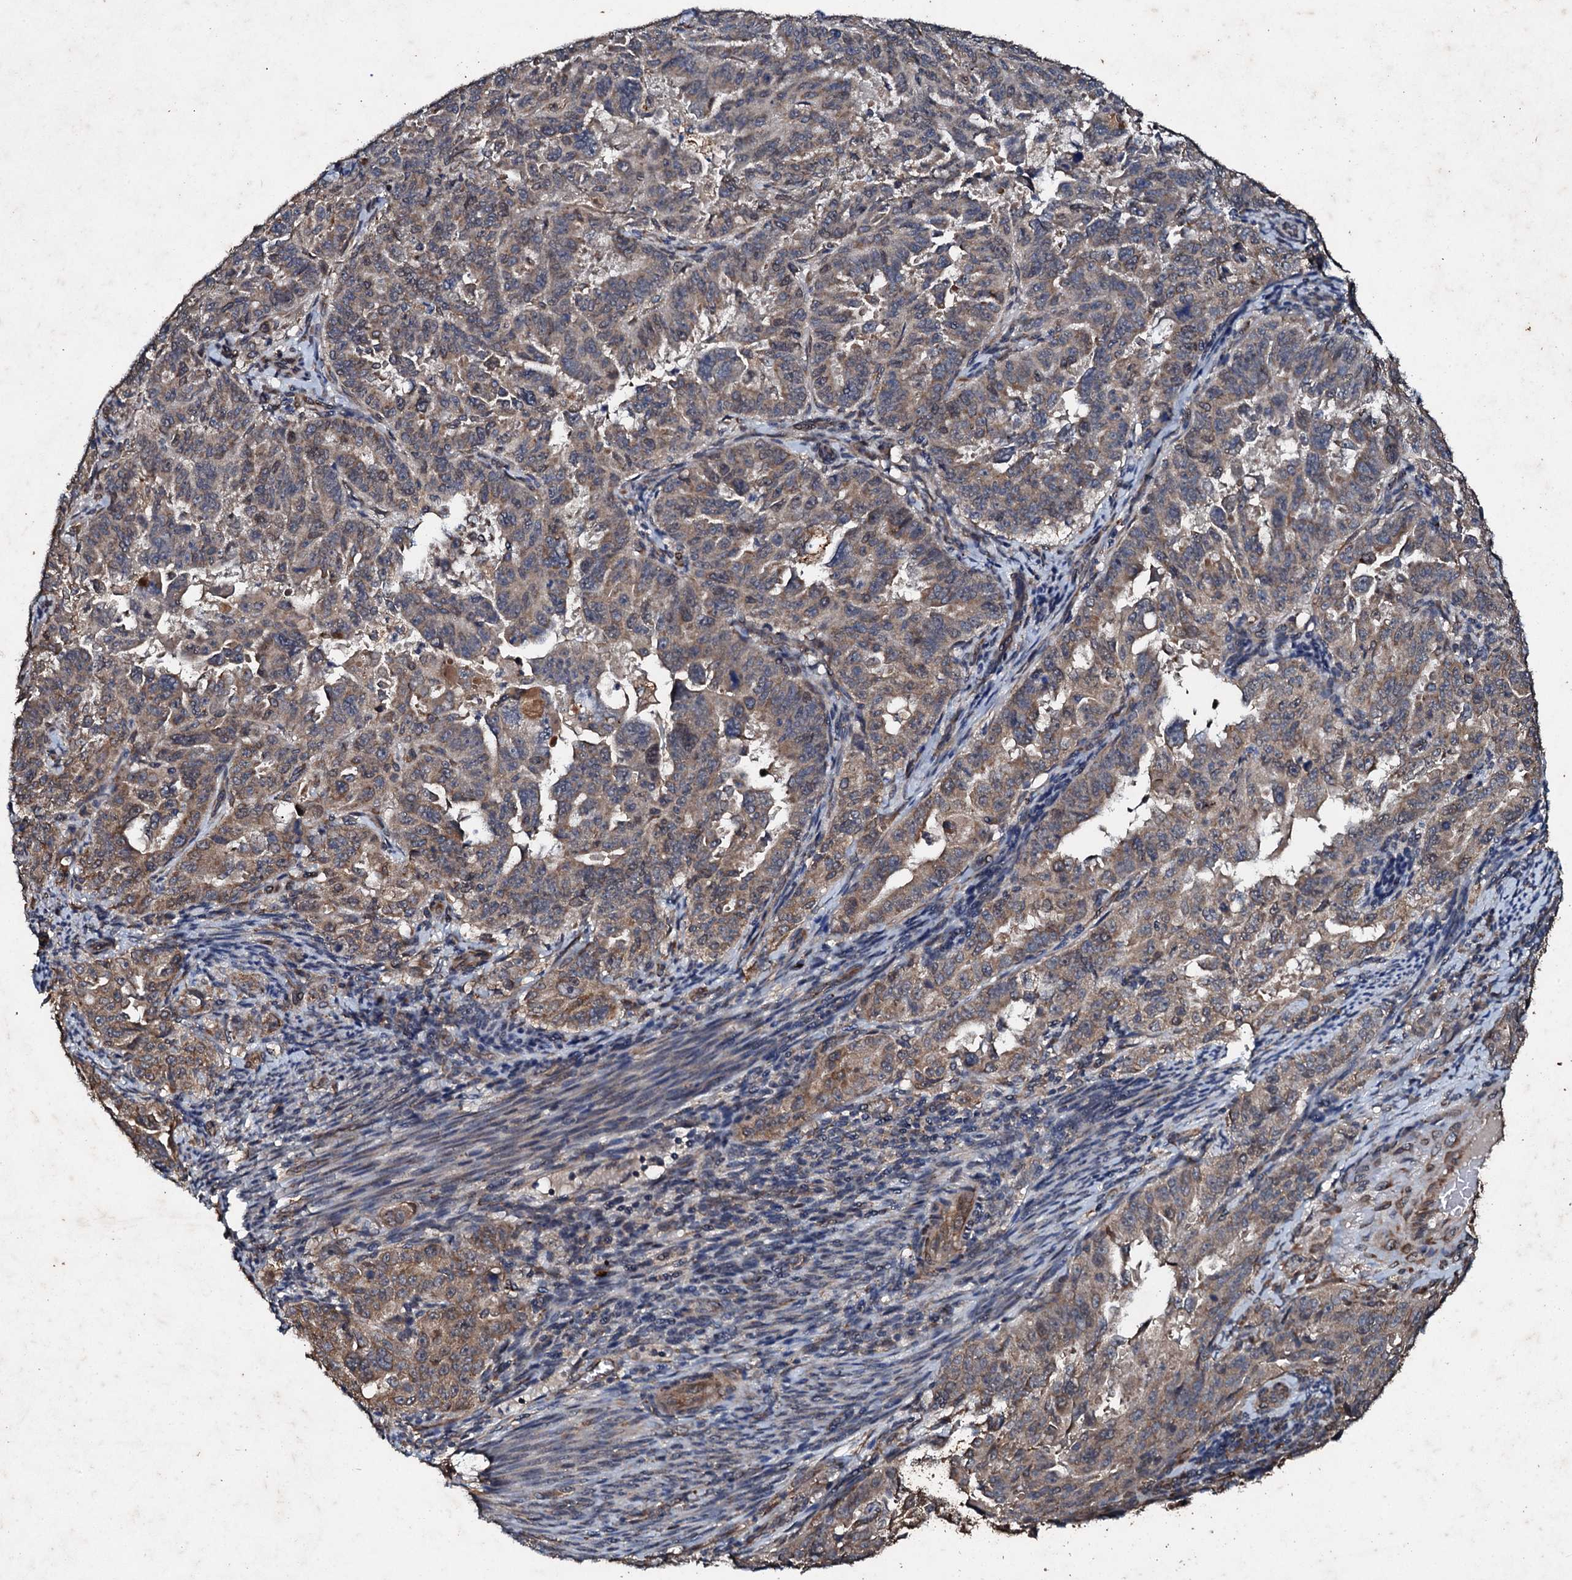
{"staining": {"intensity": "weak", "quantity": "25%-75%", "location": "cytoplasmic/membranous"}, "tissue": "endometrial cancer", "cell_type": "Tumor cells", "image_type": "cancer", "snomed": [{"axis": "morphology", "description": "Adenocarcinoma, NOS"}, {"axis": "topography", "description": "Endometrium"}], "caption": "DAB immunohistochemical staining of human endometrial cancer (adenocarcinoma) exhibits weak cytoplasmic/membranous protein staining in about 25%-75% of tumor cells. The protein of interest is shown in brown color, while the nuclei are stained blue.", "gene": "ADAMTS10", "patient": {"sex": "female", "age": 65}}